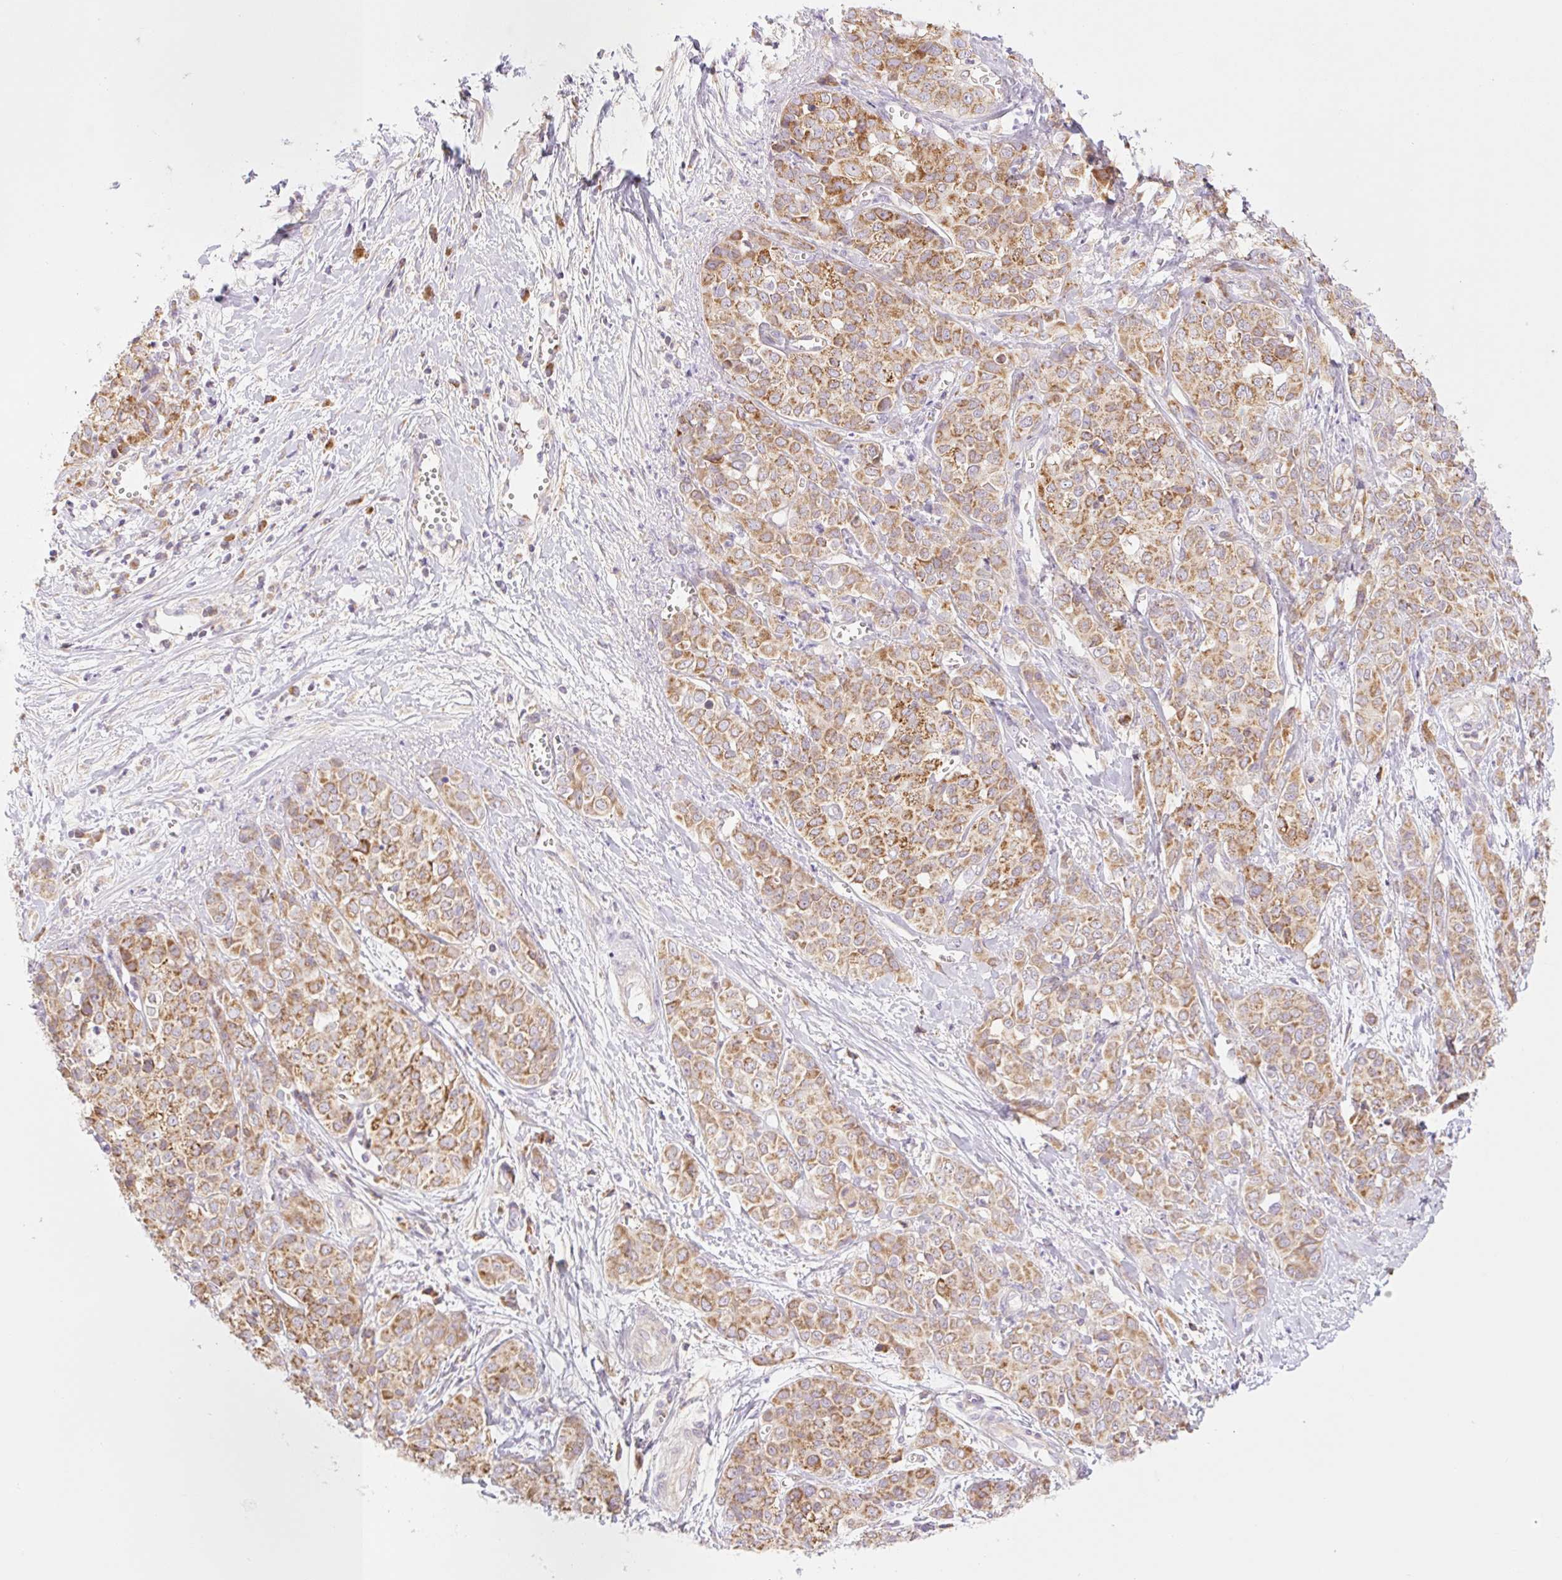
{"staining": {"intensity": "moderate", "quantity": ">75%", "location": "cytoplasmic/membranous"}, "tissue": "liver cancer", "cell_type": "Tumor cells", "image_type": "cancer", "snomed": [{"axis": "morphology", "description": "Cholangiocarcinoma"}, {"axis": "topography", "description": "Liver"}], "caption": "Immunohistochemical staining of human liver cholangiocarcinoma shows medium levels of moderate cytoplasmic/membranous staining in approximately >75% of tumor cells. (Brightfield microscopy of DAB IHC at high magnification).", "gene": "GOSR2", "patient": {"sex": "female", "age": 77}}